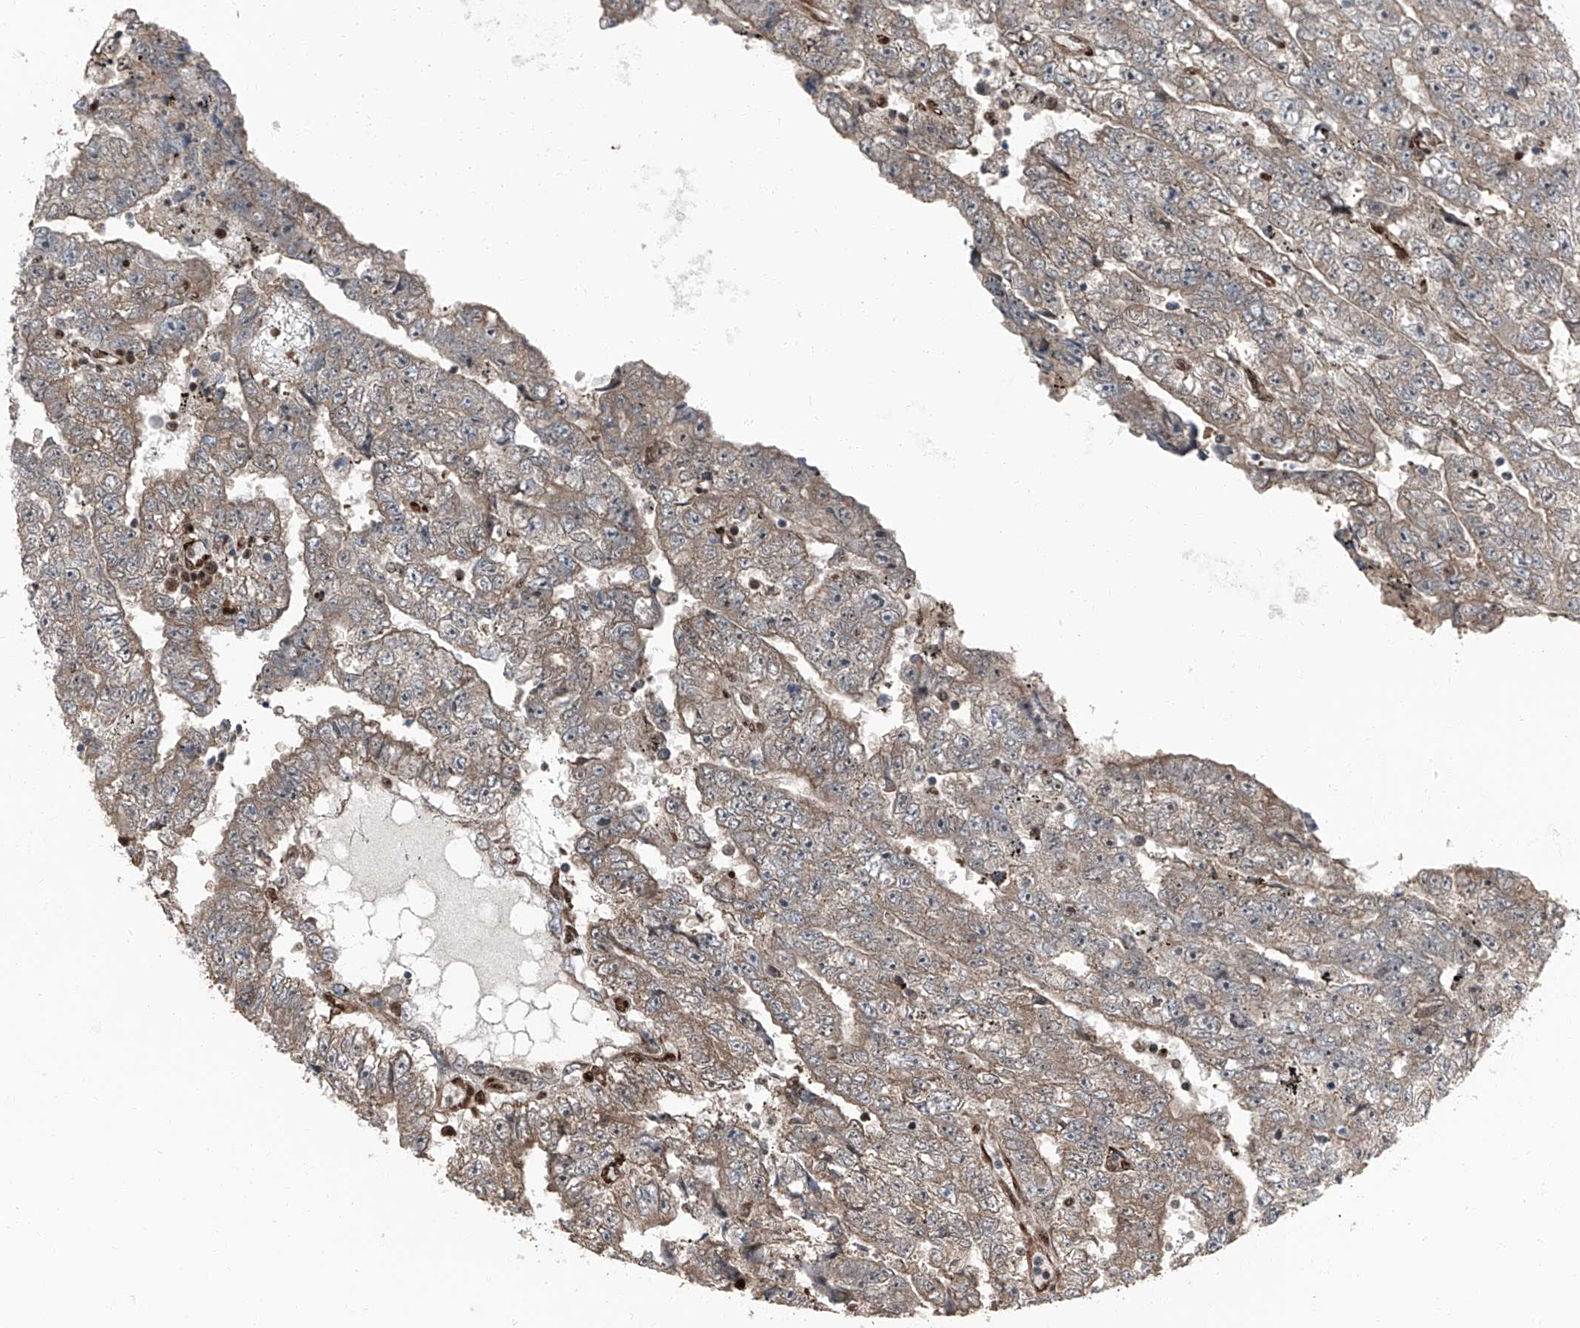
{"staining": {"intensity": "weak", "quantity": ">75%", "location": "cytoplasmic/membranous"}, "tissue": "testis cancer", "cell_type": "Tumor cells", "image_type": "cancer", "snomed": [{"axis": "morphology", "description": "Carcinoma, Embryonal, NOS"}, {"axis": "topography", "description": "Testis"}], "caption": "There is low levels of weak cytoplasmic/membranous expression in tumor cells of testis embryonal carcinoma, as demonstrated by immunohistochemical staining (brown color).", "gene": "FKBP5", "patient": {"sex": "male", "age": 25}}